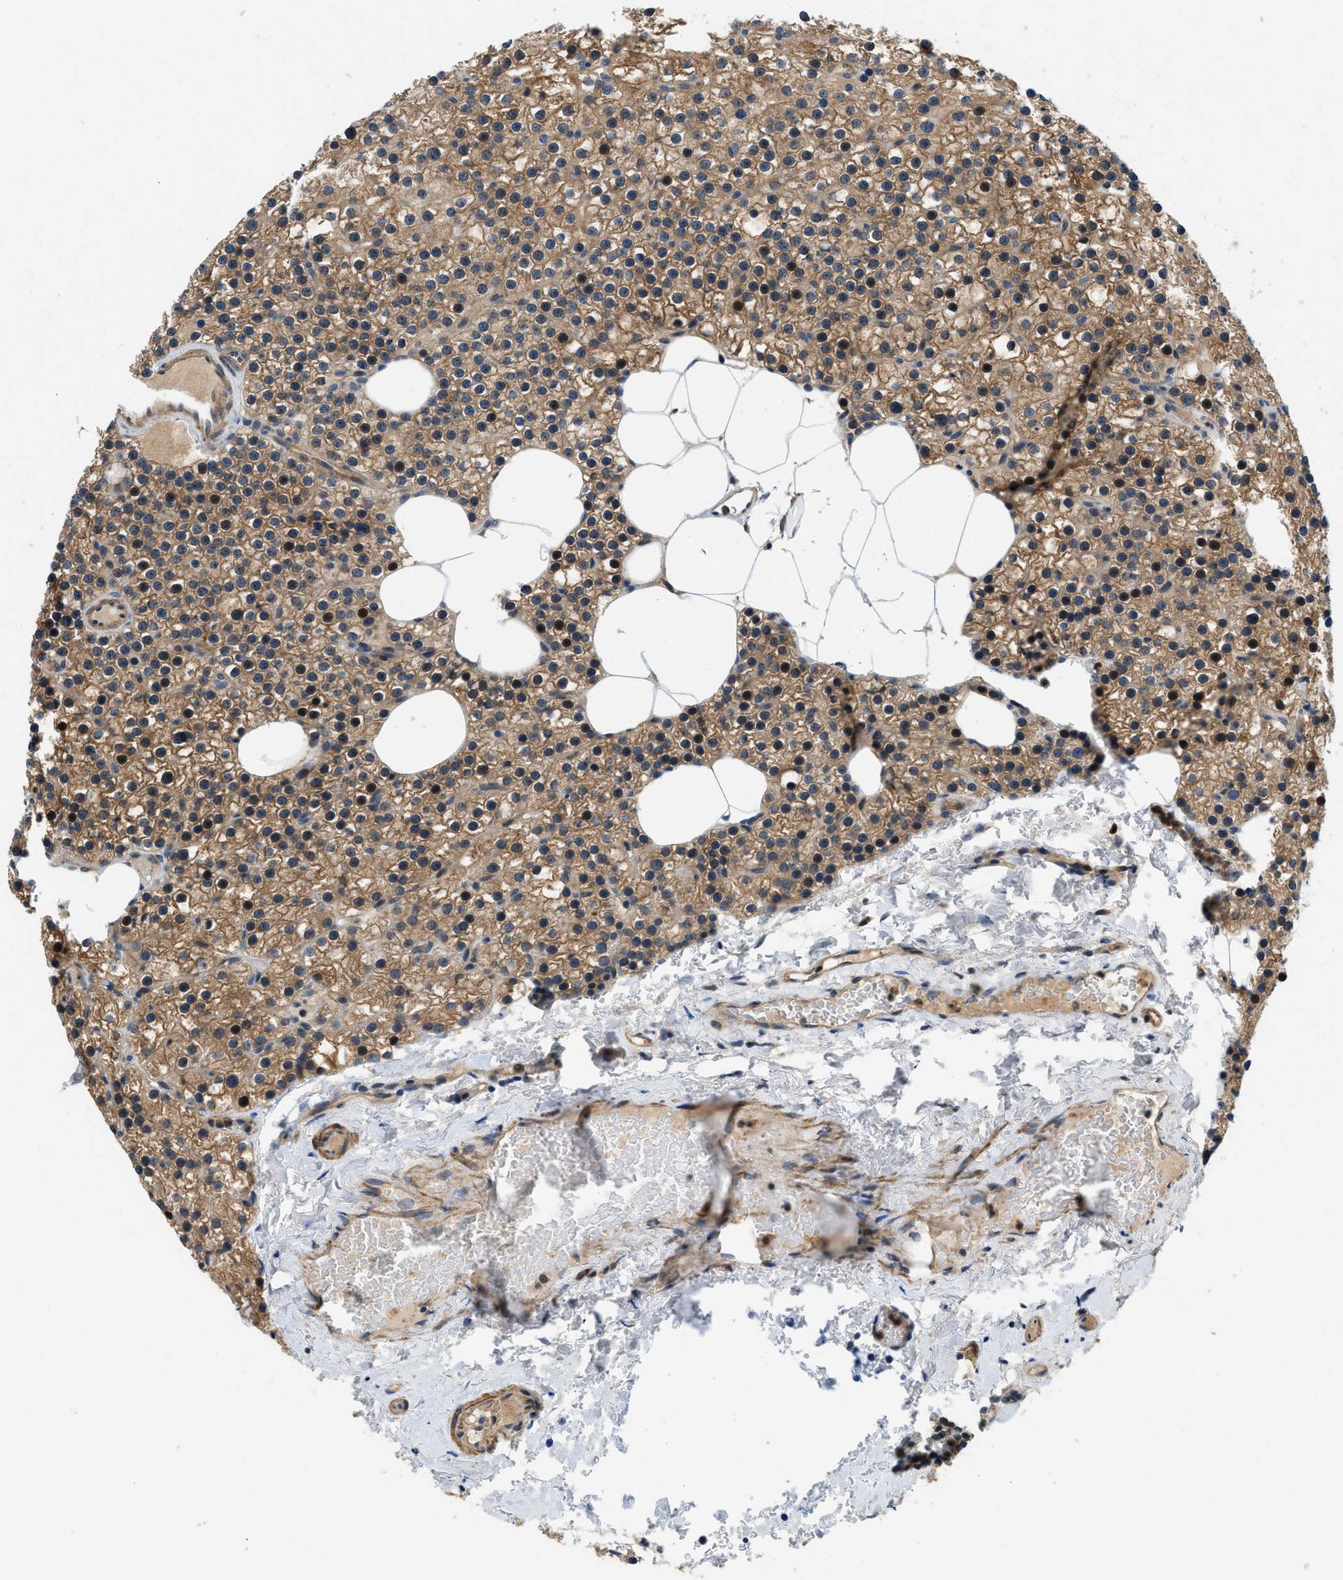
{"staining": {"intensity": "moderate", "quantity": ">75%", "location": "cytoplasmic/membranous"}, "tissue": "parathyroid gland", "cell_type": "Glandular cells", "image_type": "normal", "snomed": [{"axis": "morphology", "description": "Normal tissue, NOS"}, {"axis": "morphology", "description": "Adenoma, NOS"}, {"axis": "topography", "description": "Parathyroid gland"}], "caption": "Protein expression by immunohistochemistry (IHC) shows moderate cytoplasmic/membranous positivity in about >75% of glandular cells in normal parathyroid gland. The staining is performed using DAB (3,3'-diaminobenzidine) brown chromogen to label protein expression. The nuclei are counter-stained blue using hematoxylin.", "gene": "GPR31", "patient": {"sex": "female", "age": 70}}